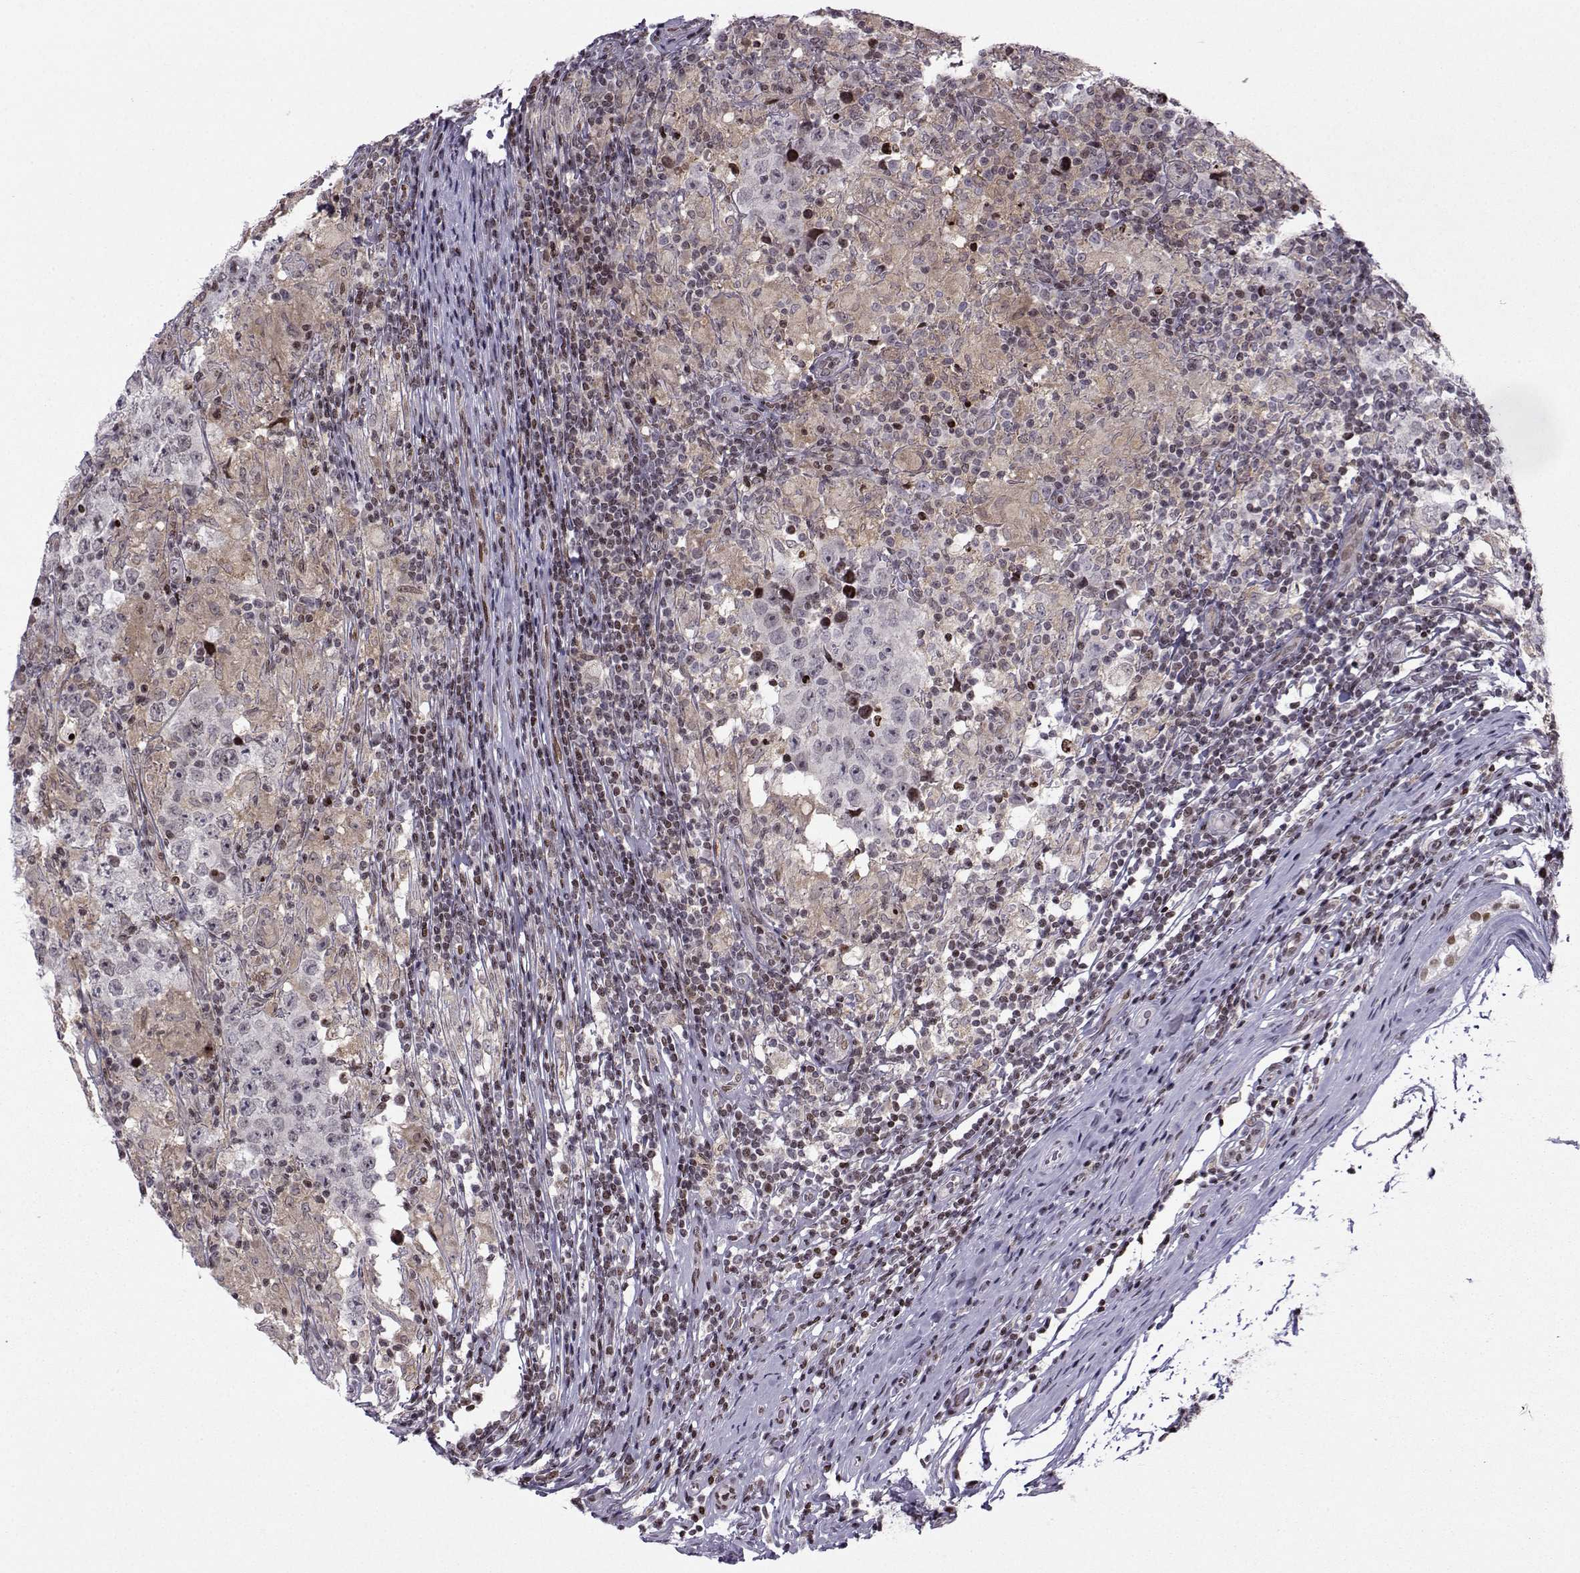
{"staining": {"intensity": "strong", "quantity": "<25%", "location": "nuclear"}, "tissue": "testis cancer", "cell_type": "Tumor cells", "image_type": "cancer", "snomed": [{"axis": "morphology", "description": "Seminoma, NOS"}, {"axis": "morphology", "description": "Carcinoma, Embryonal, NOS"}, {"axis": "topography", "description": "Testis"}], "caption": "Testis cancer (seminoma) tissue exhibits strong nuclear staining in approximately <25% of tumor cells", "gene": "ZNF19", "patient": {"sex": "male", "age": 41}}